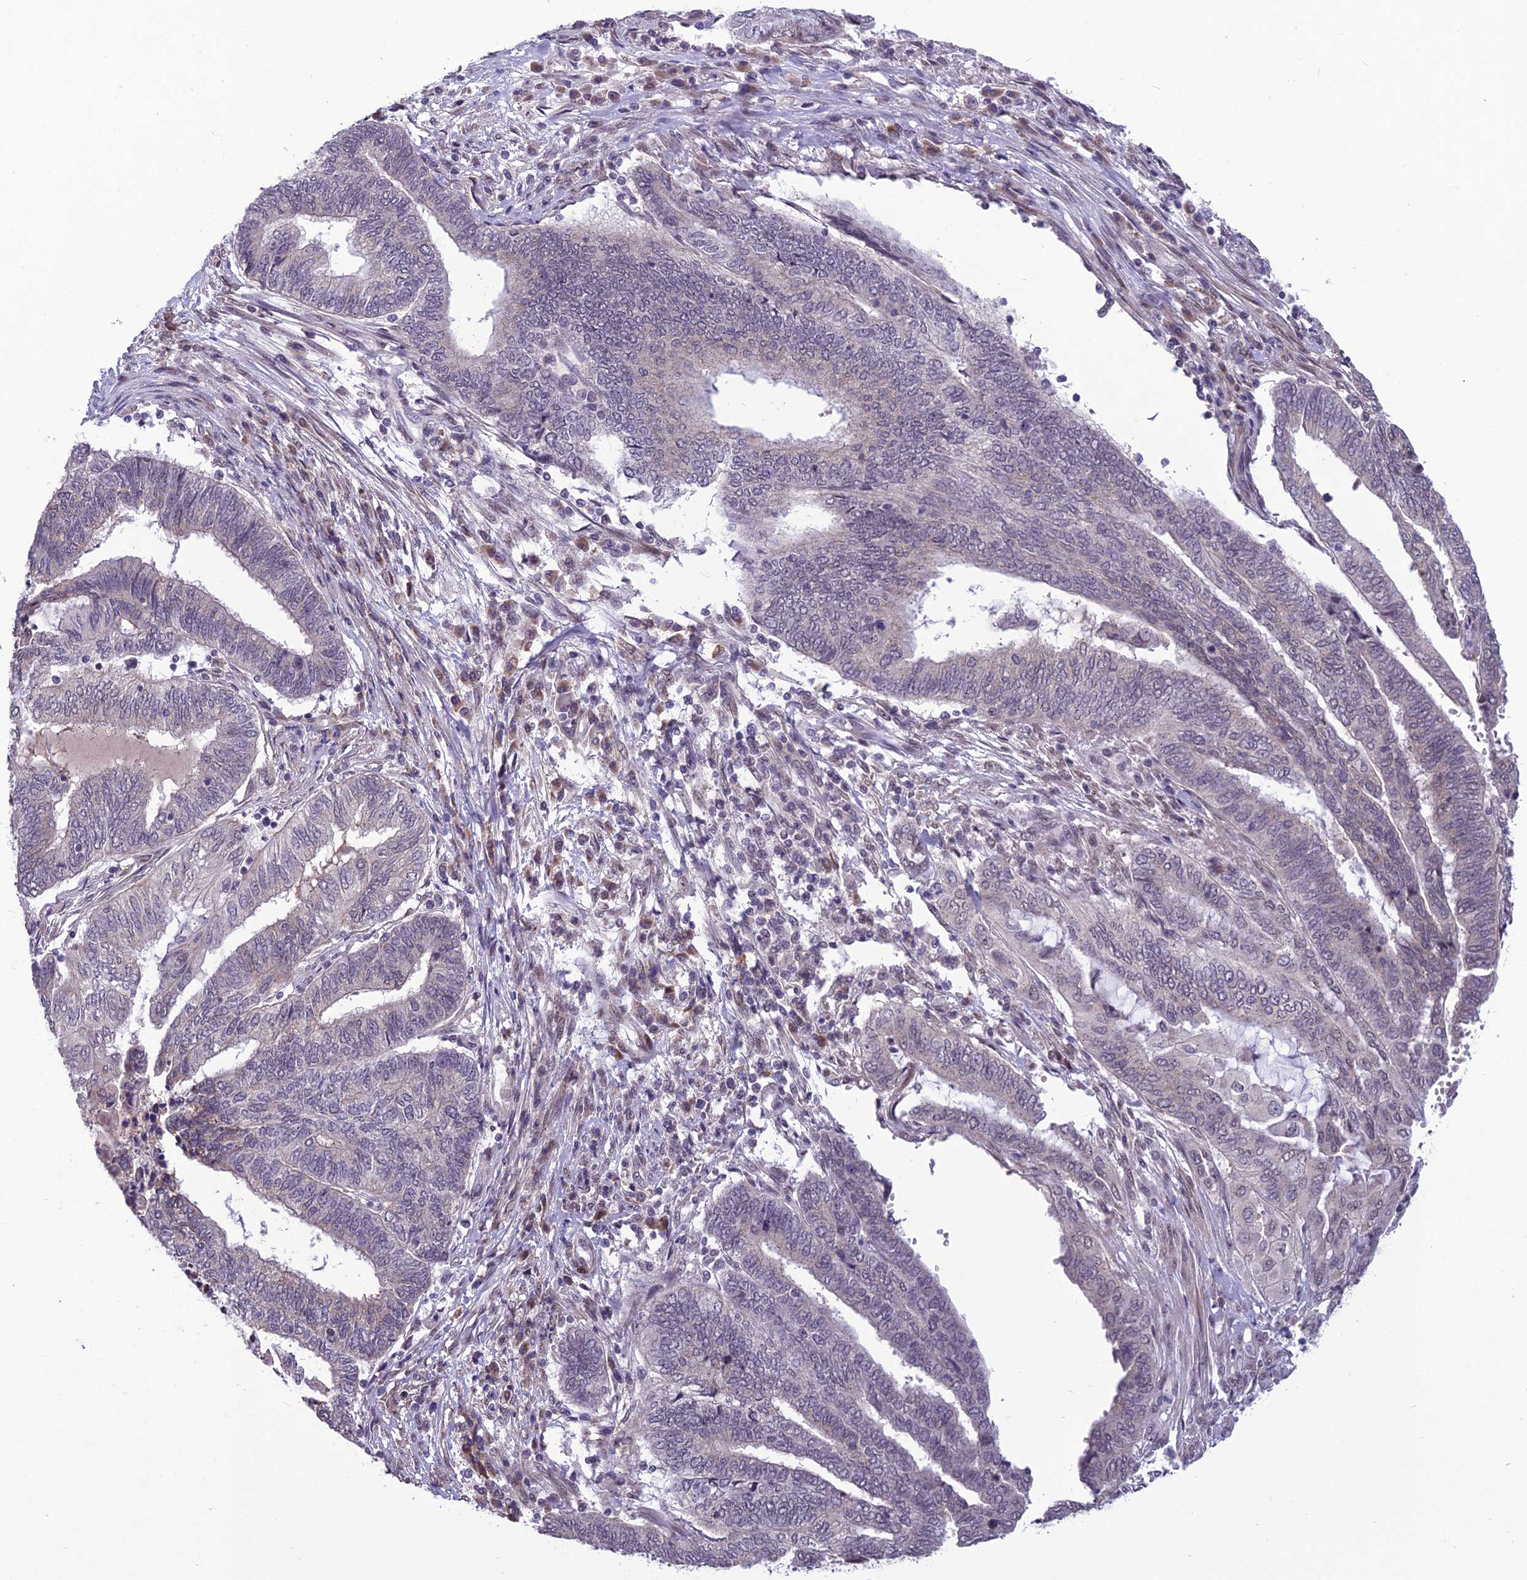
{"staining": {"intensity": "negative", "quantity": "none", "location": "none"}, "tissue": "endometrial cancer", "cell_type": "Tumor cells", "image_type": "cancer", "snomed": [{"axis": "morphology", "description": "Adenocarcinoma, NOS"}, {"axis": "topography", "description": "Uterus"}, {"axis": "topography", "description": "Endometrium"}], "caption": "This is a photomicrograph of IHC staining of endometrial cancer (adenocarcinoma), which shows no staining in tumor cells.", "gene": "FBRS", "patient": {"sex": "female", "age": 70}}